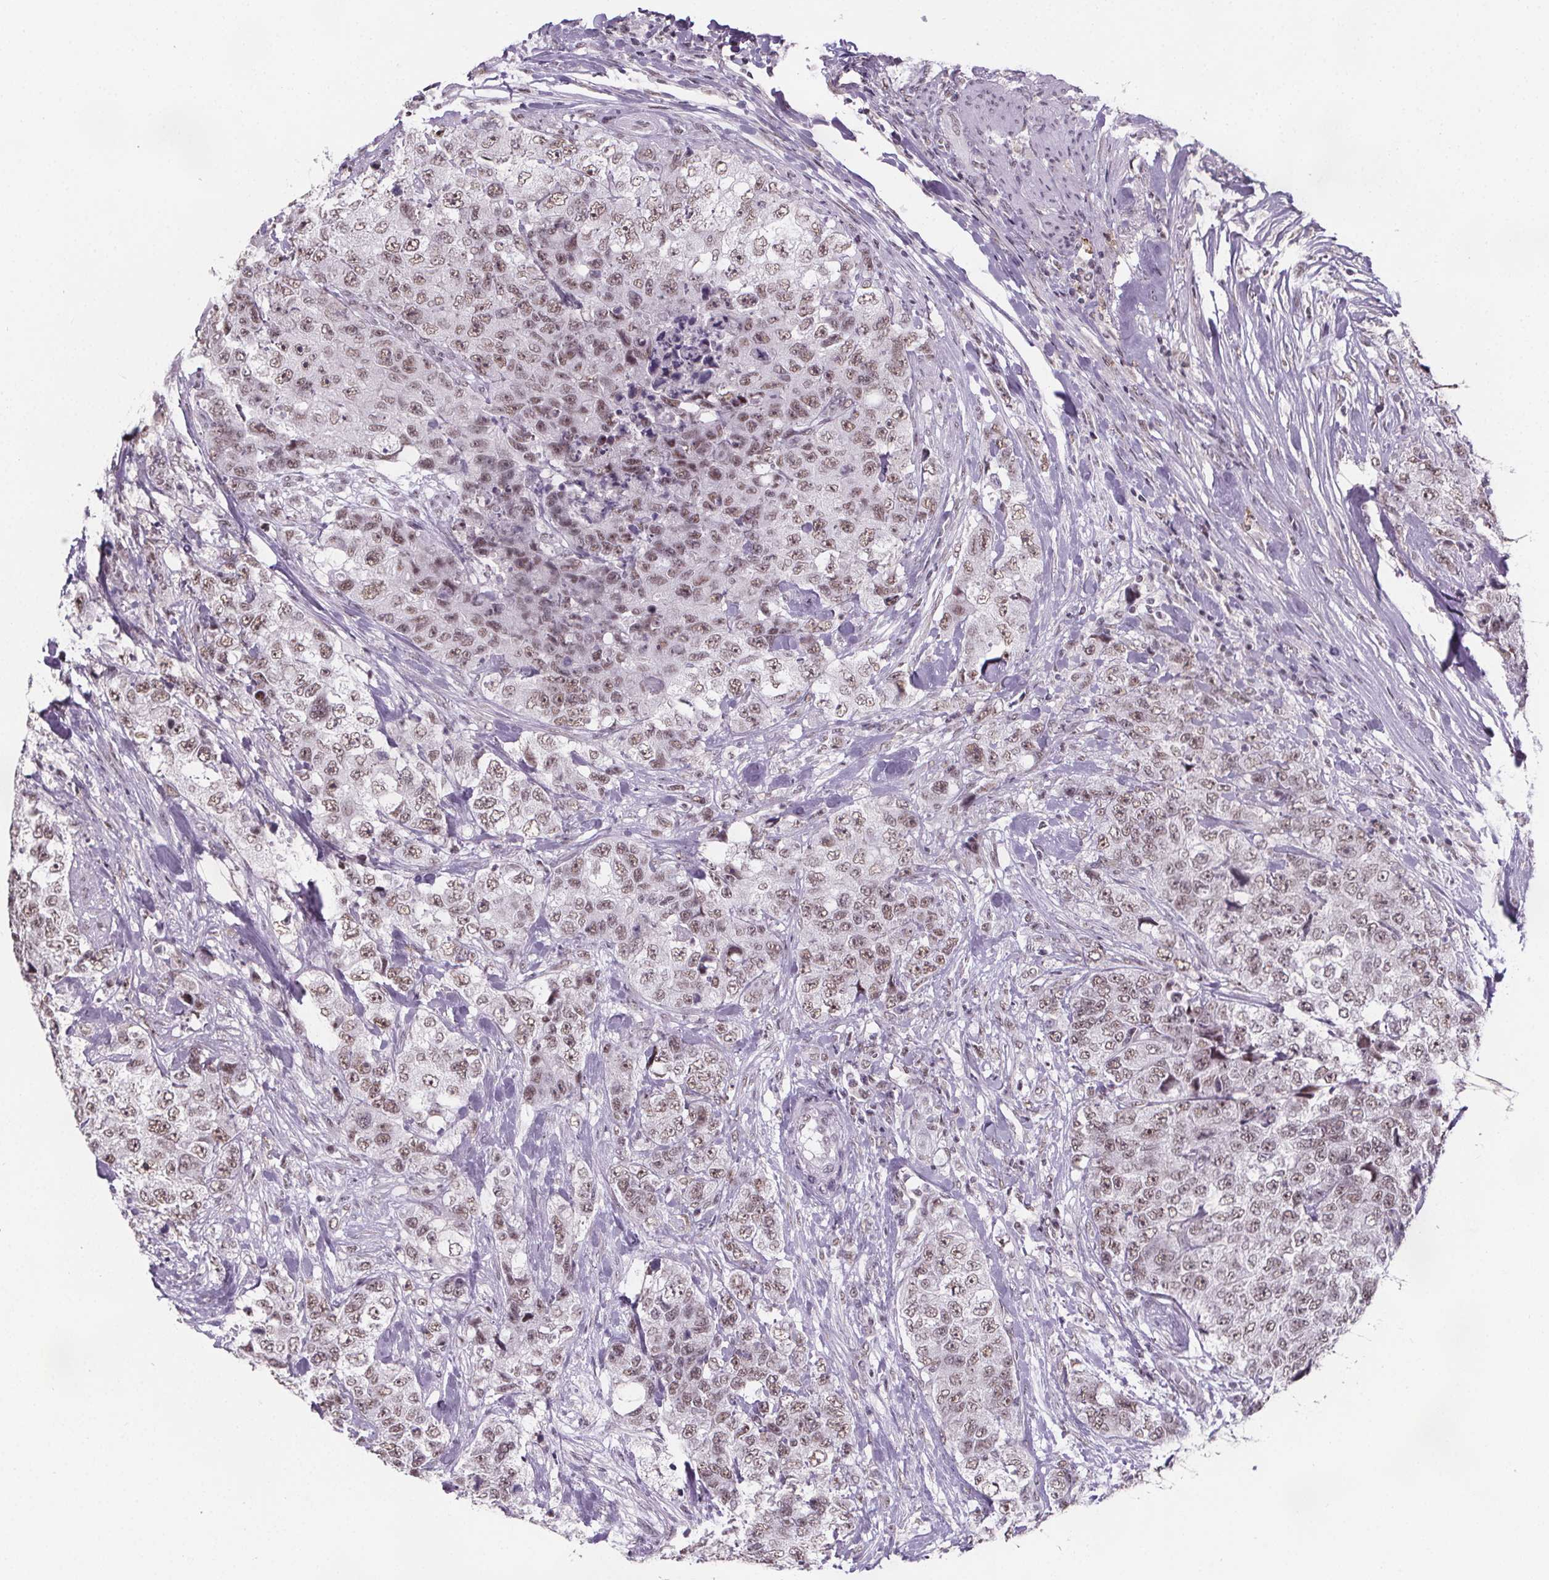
{"staining": {"intensity": "moderate", "quantity": ">75%", "location": "nuclear"}, "tissue": "urothelial cancer", "cell_type": "Tumor cells", "image_type": "cancer", "snomed": [{"axis": "morphology", "description": "Urothelial carcinoma, High grade"}, {"axis": "topography", "description": "Urinary bladder"}], "caption": "This is an image of IHC staining of urothelial carcinoma (high-grade), which shows moderate expression in the nuclear of tumor cells.", "gene": "ZNF572", "patient": {"sex": "female", "age": 78}}